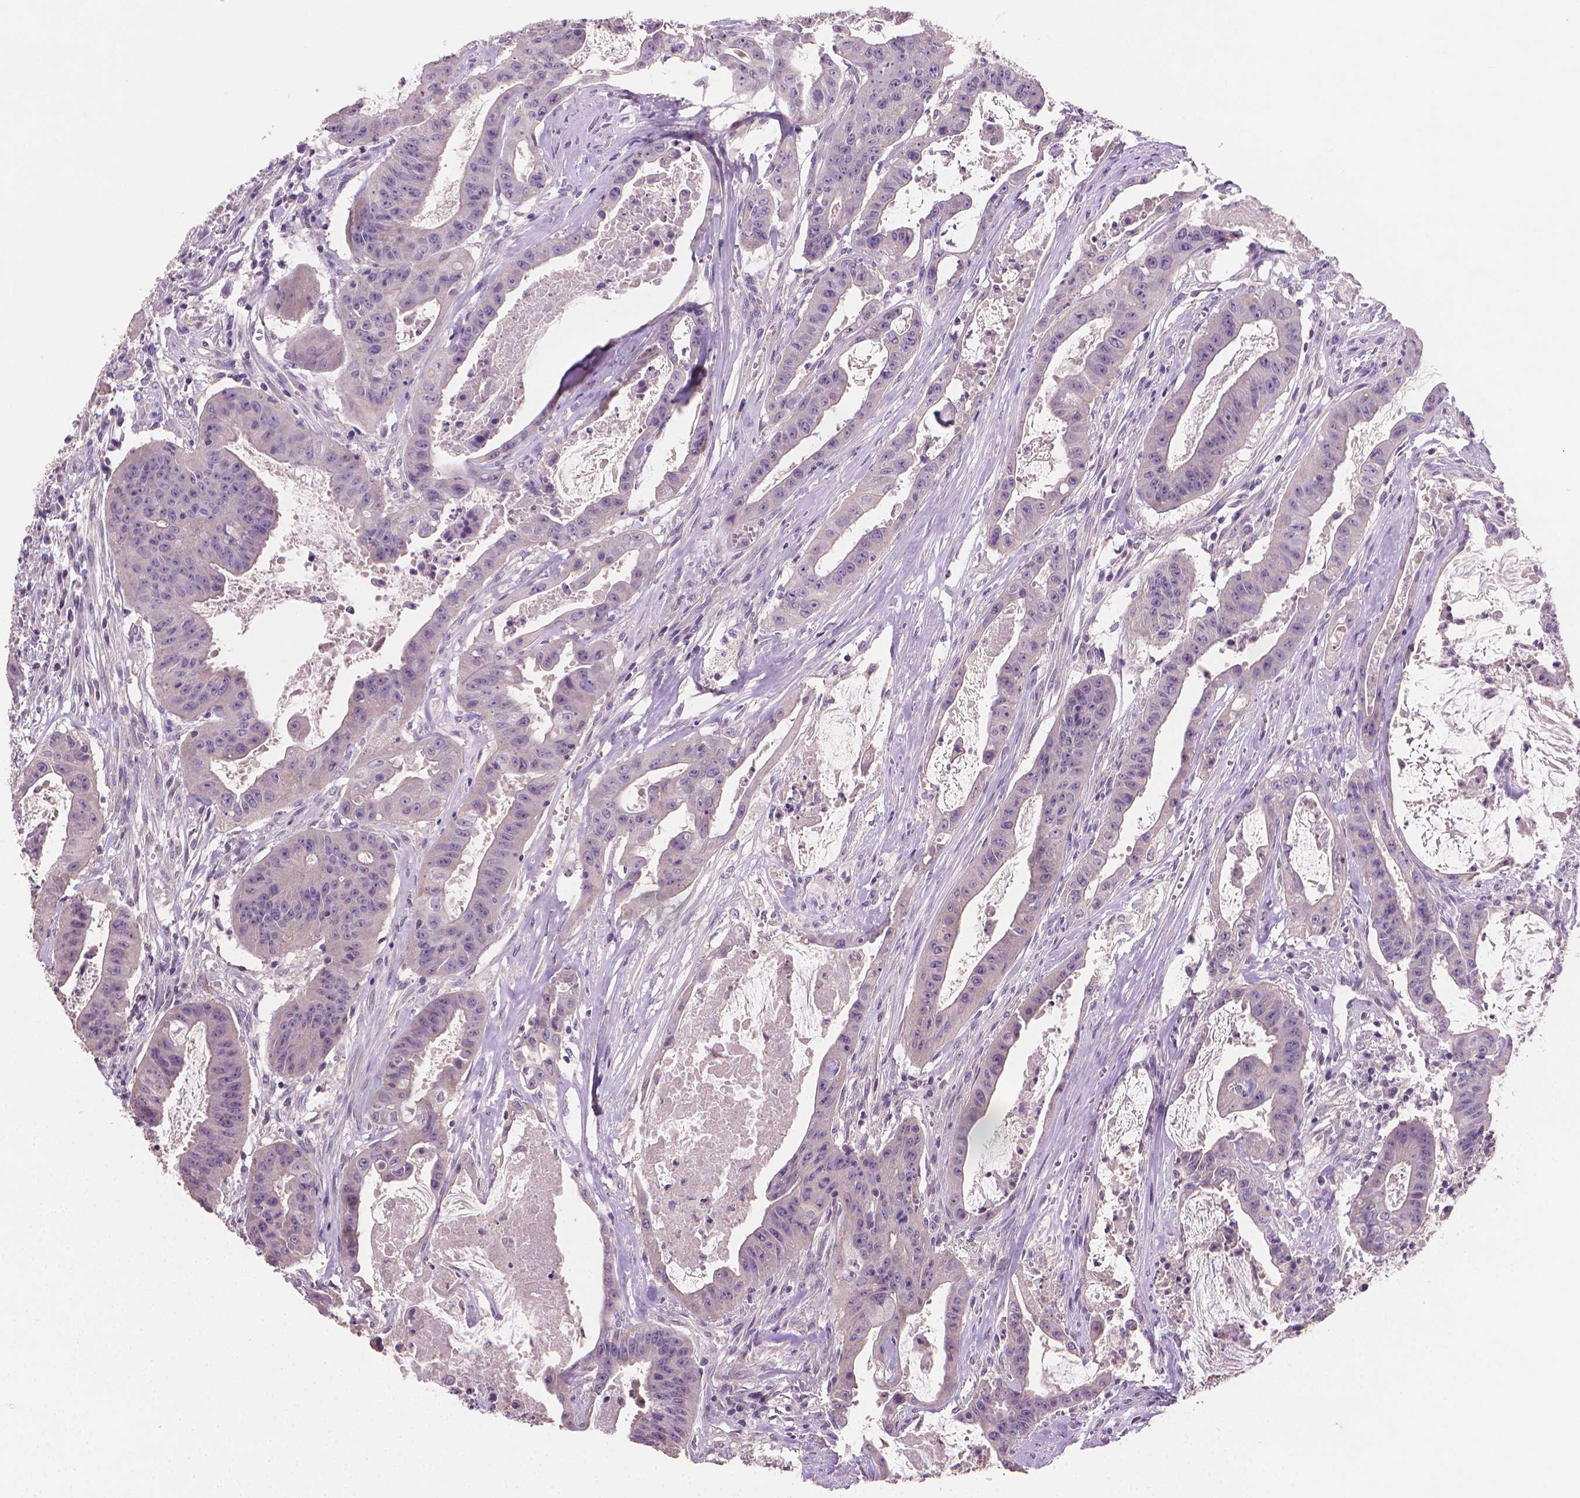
{"staining": {"intensity": "negative", "quantity": "none", "location": "none"}, "tissue": "colorectal cancer", "cell_type": "Tumor cells", "image_type": "cancer", "snomed": [{"axis": "morphology", "description": "Adenocarcinoma, NOS"}, {"axis": "topography", "description": "Colon"}], "caption": "Tumor cells show no significant protein staining in colorectal cancer.", "gene": "CATIP", "patient": {"sex": "male", "age": 33}}